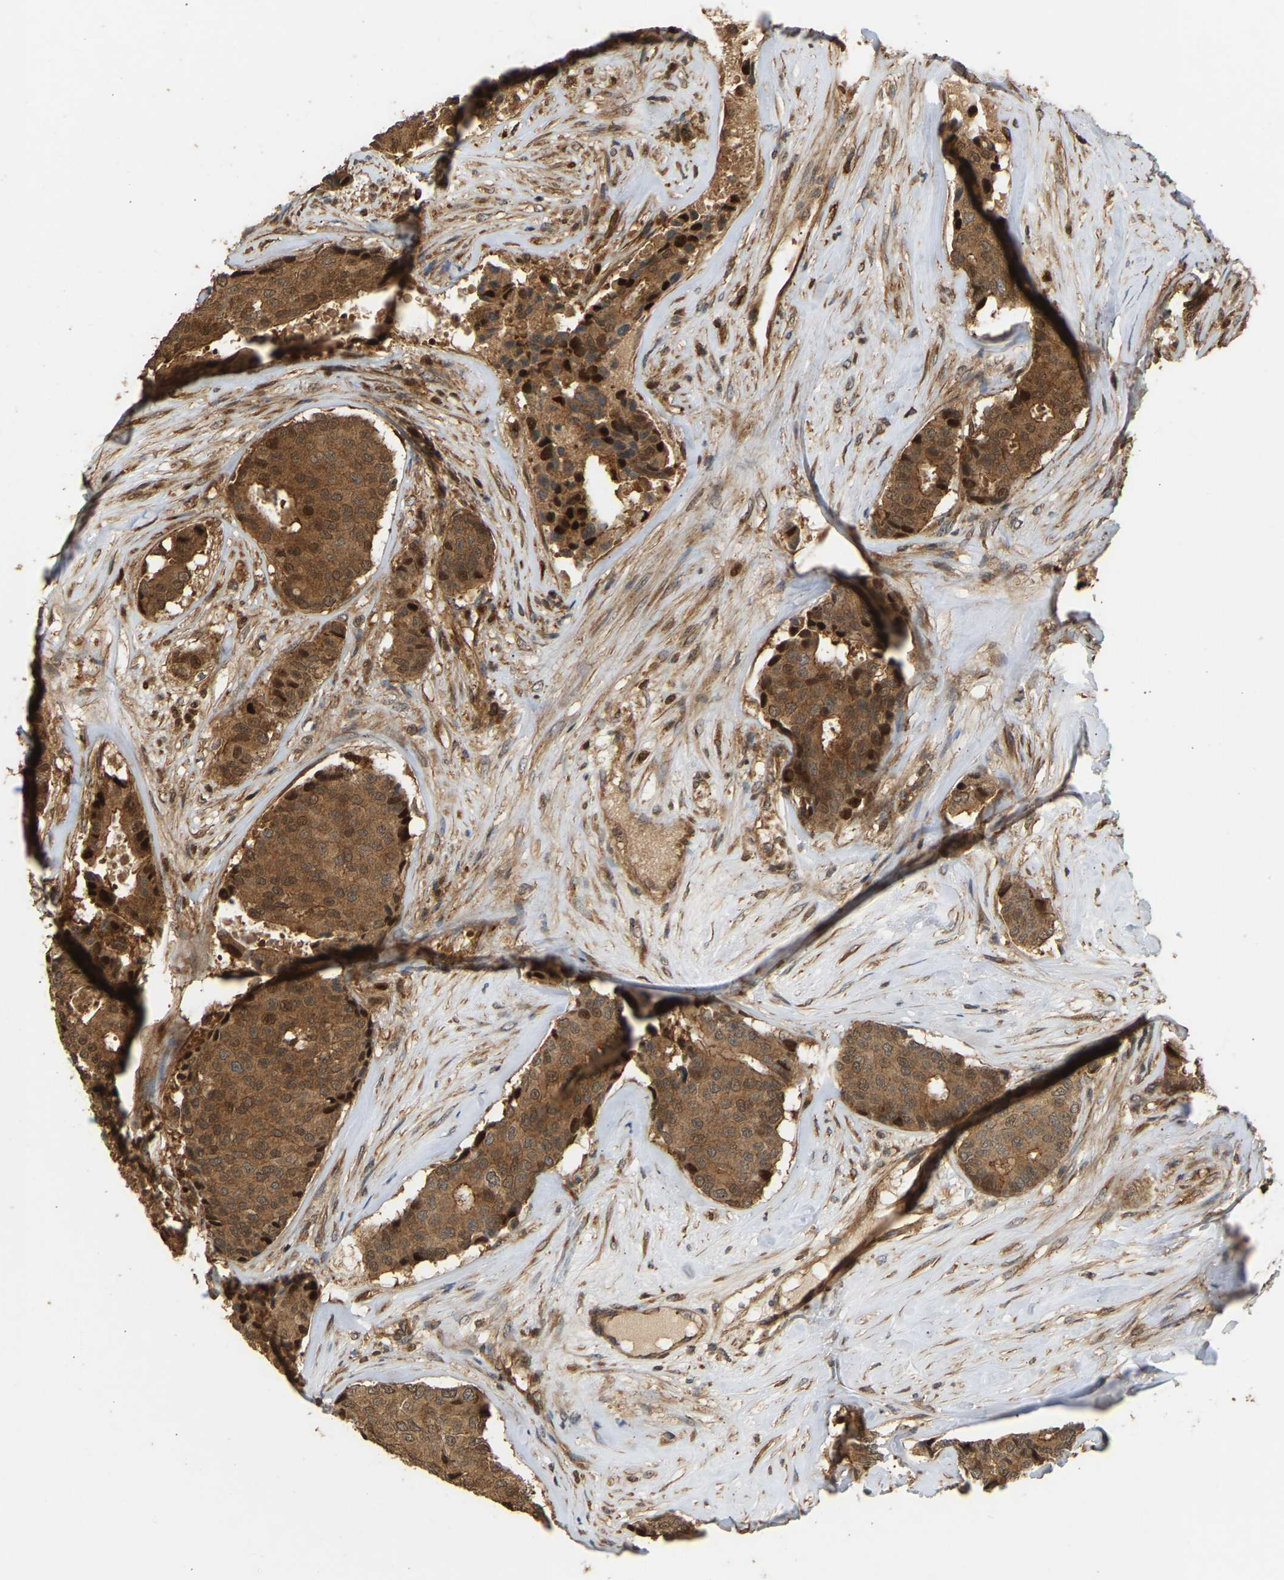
{"staining": {"intensity": "strong", "quantity": ">75%", "location": "cytoplasmic/membranous"}, "tissue": "breast cancer", "cell_type": "Tumor cells", "image_type": "cancer", "snomed": [{"axis": "morphology", "description": "Duct carcinoma"}, {"axis": "topography", "description": "Breast"}], "caption": "This micrograph demonstrates breast cancer stained with immunohistochemistry (IHC) to label a protein in brown. The cytoplasmic/membranous of tumor cells show strong positivity for the protein. Nuclei are counter-stained blue.", "gene": "GOPC", "patient": {"sex": "female", "age": 75}}